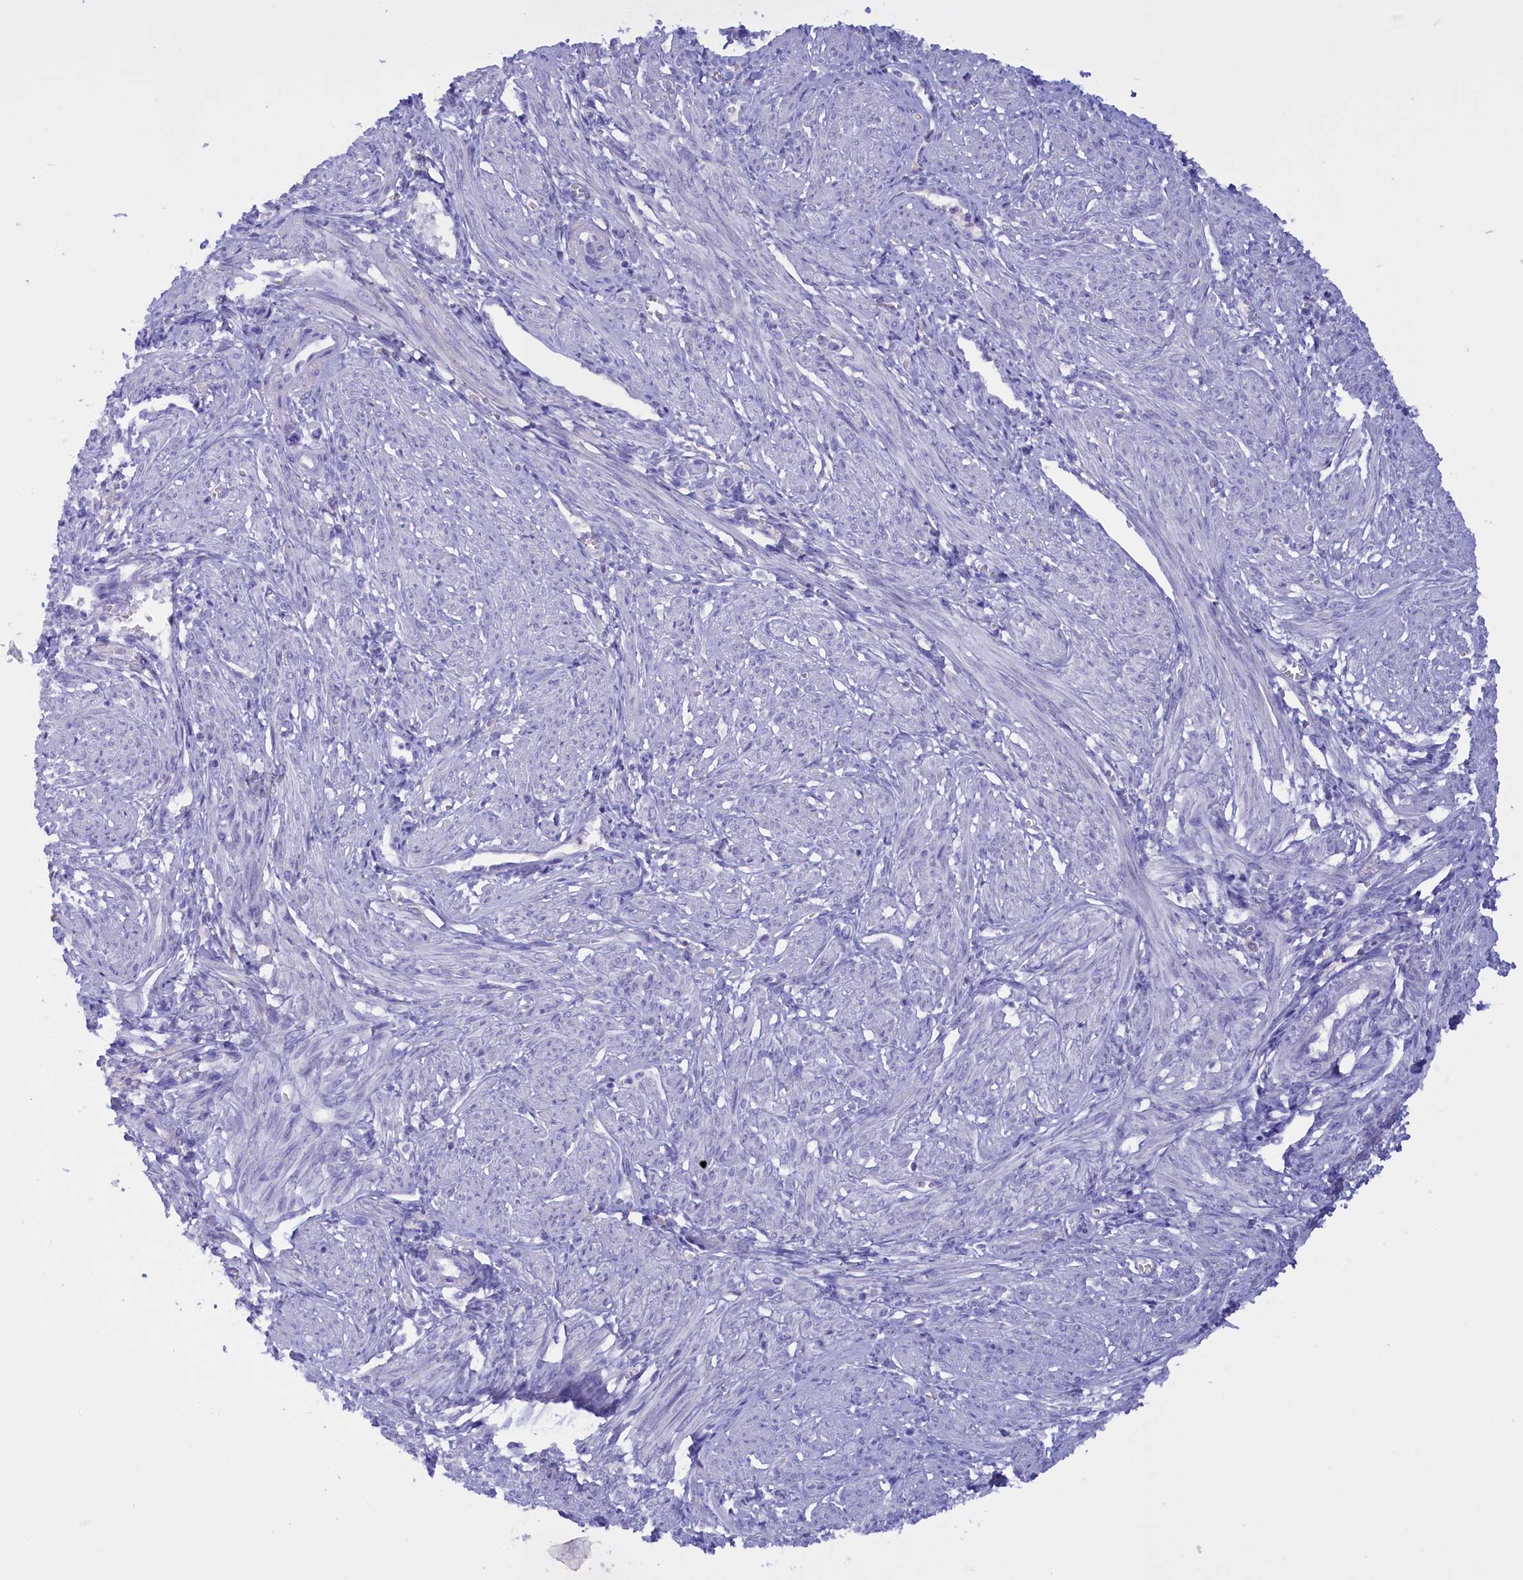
{"staining": {"intensity": "negative", "quantity": "none", "location": "none"}, "tissue": "smooth muscle", "cell_type": "Smooth muscle cells", "image_type": "normal", "snomed": [{"axis": "morphology", "description": "Normal tissue, NOS"}, {"axis": "topography", "description": "Smooth muscle"}], "caption": "Smooth muscle cells show no significant protein positivity in unremarkable smooth muscle.", "gene": "PROK2", "patient": {"sex": "female", "age": 39}}